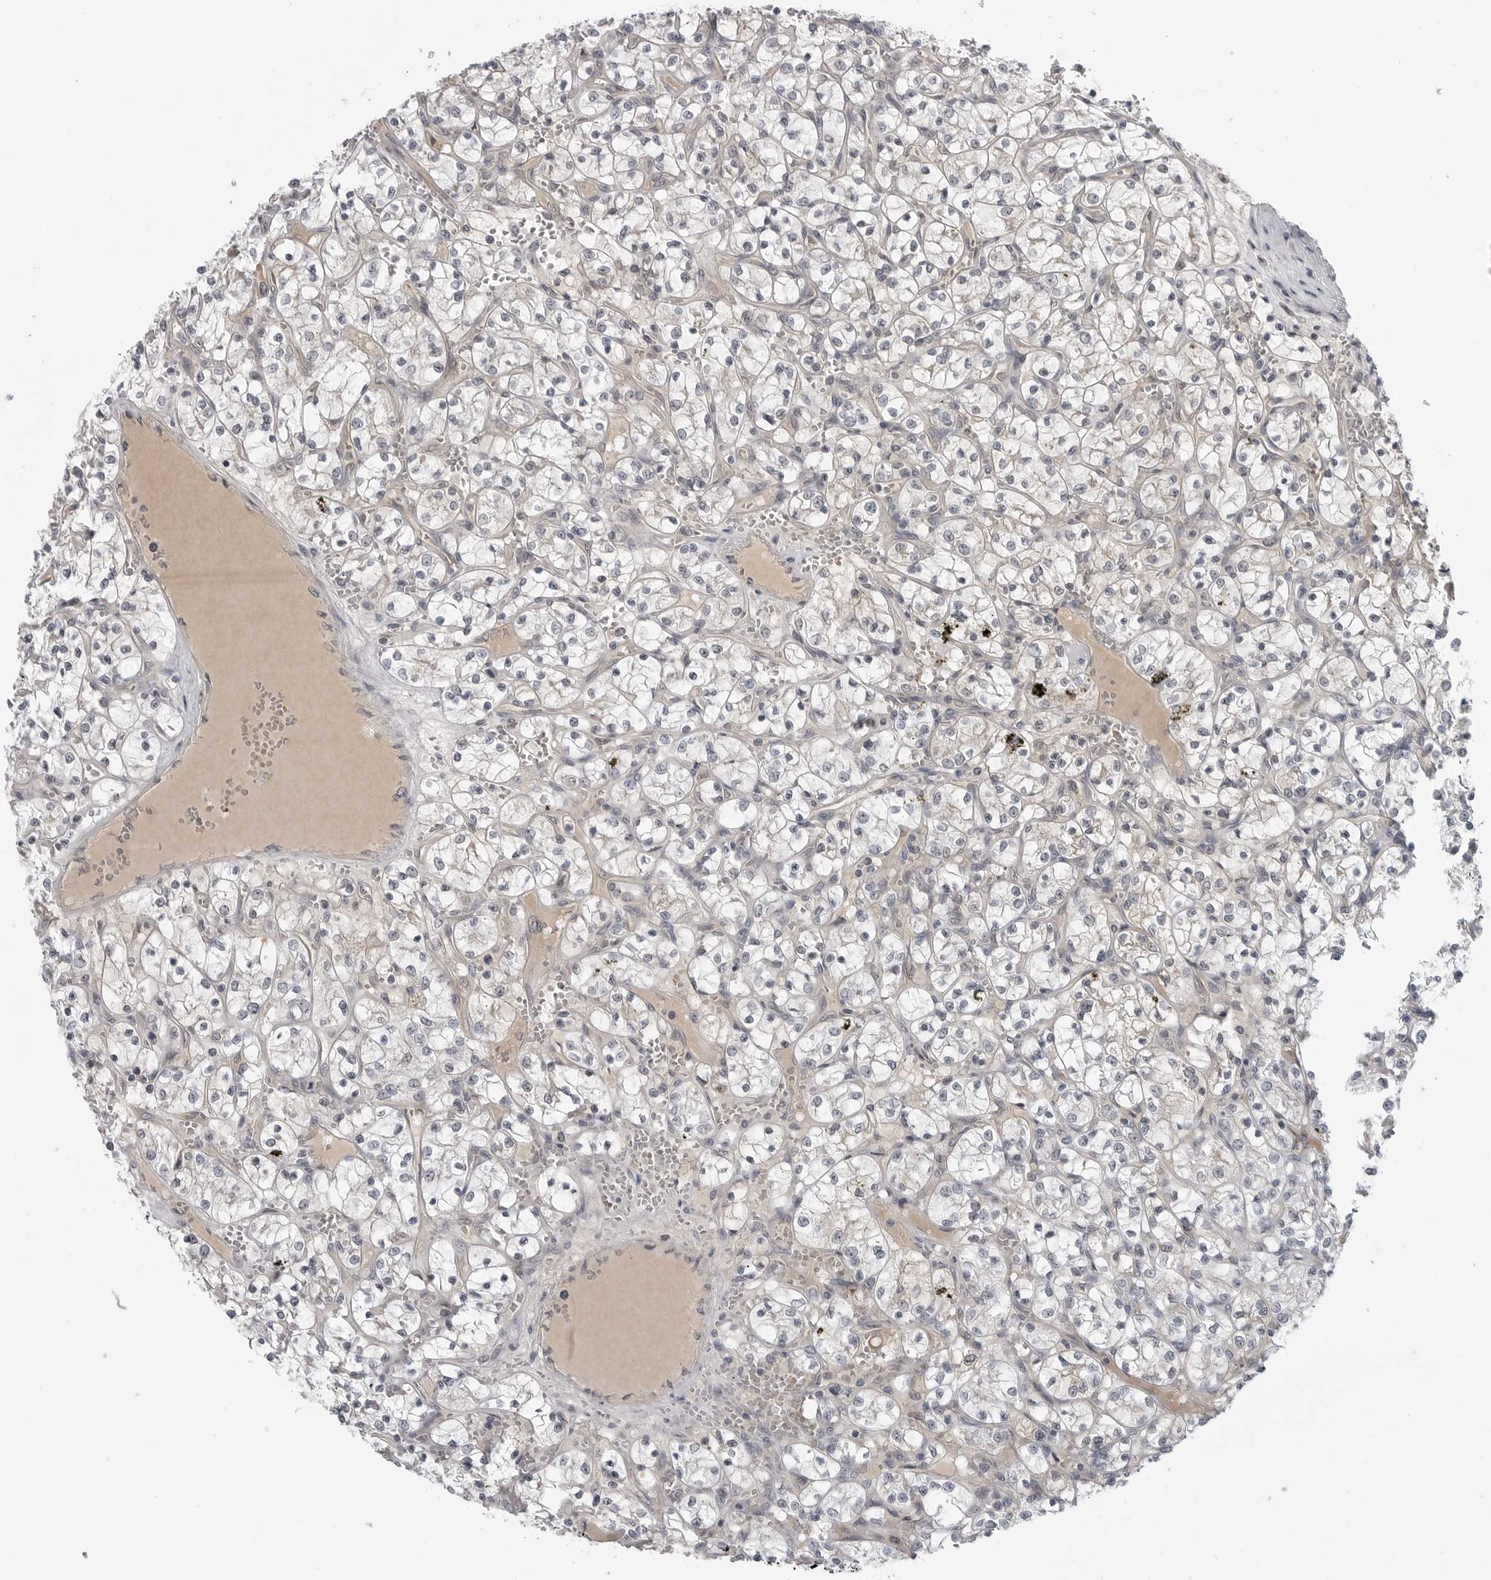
{"staining": {"intensity": "negative", "quantity": "none", "location": "none"}, "tissue": "renal cancer", "cell_type": "Tumor cells", "image_type": "cancer", "snomed": [{"axis": "morphology", "description": "Adenocarcinoma, NOS"}, {"axis": "topography", "description": "Kidney"}], "caption": "Photomicrograph shows no protein positivity in tumor cells of renal adenocarcinoma tissue.", "gene": "LRRC45", "patient": {"sex": "female", "age": 69}}